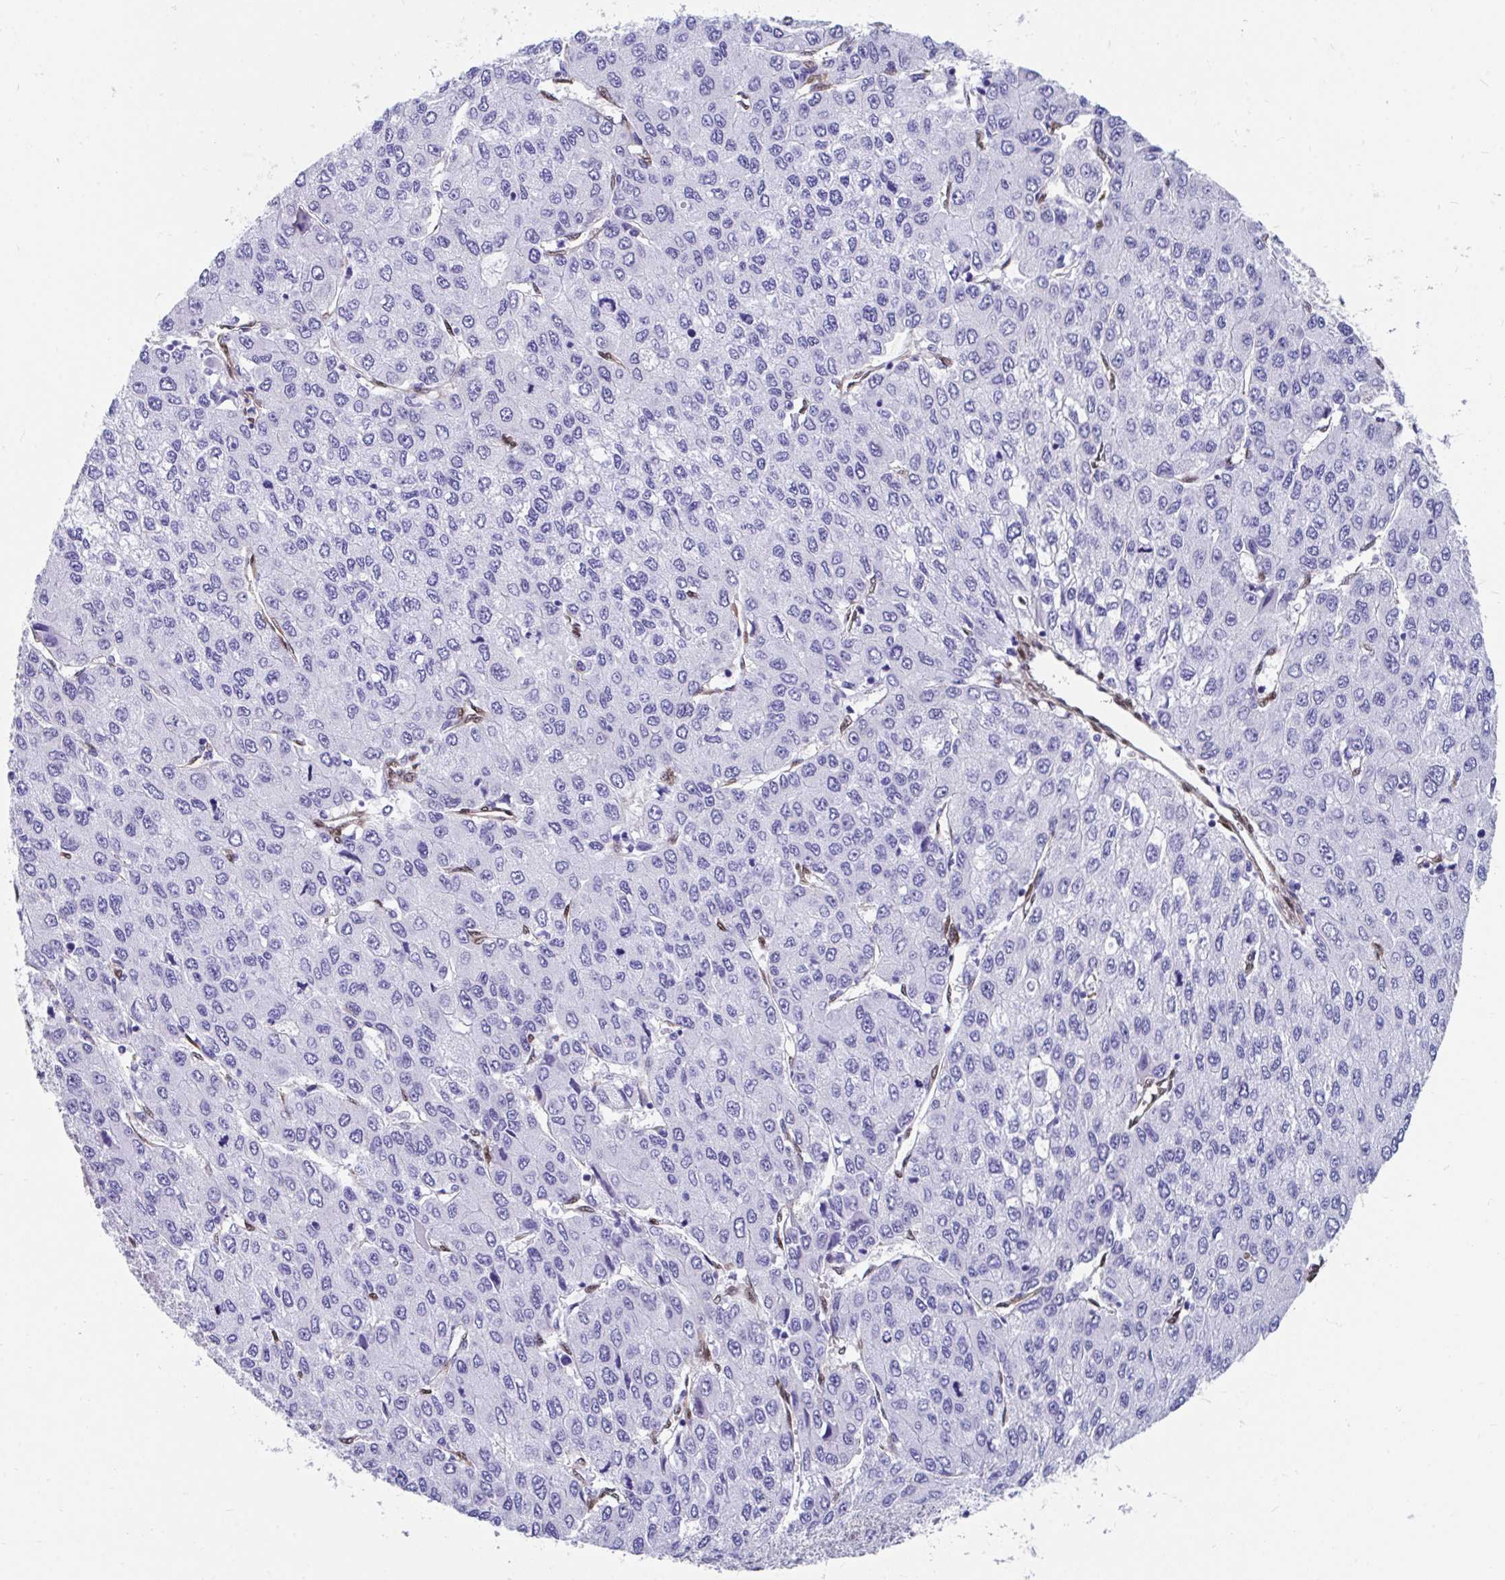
{"staining": {"intensity": "negative", "quantity": "none", "location": "none"}, "tissue": "liver cancer", "cell_type": "Tumor cells", "image_type": "cancer", "snomed": [{"axis": "morphology", "description": "Carcinoma, Hepatocellular, NOS"}, {"axis": "topography", "description": "Liver"}], "caption": "A high-resolution image shows immunohistochemistry (IHC) staining of liver cancer, which shows no significant staining in tumor cells.", "gene": "RBPMS", "patient": {"sex": "female", "age": 66}}